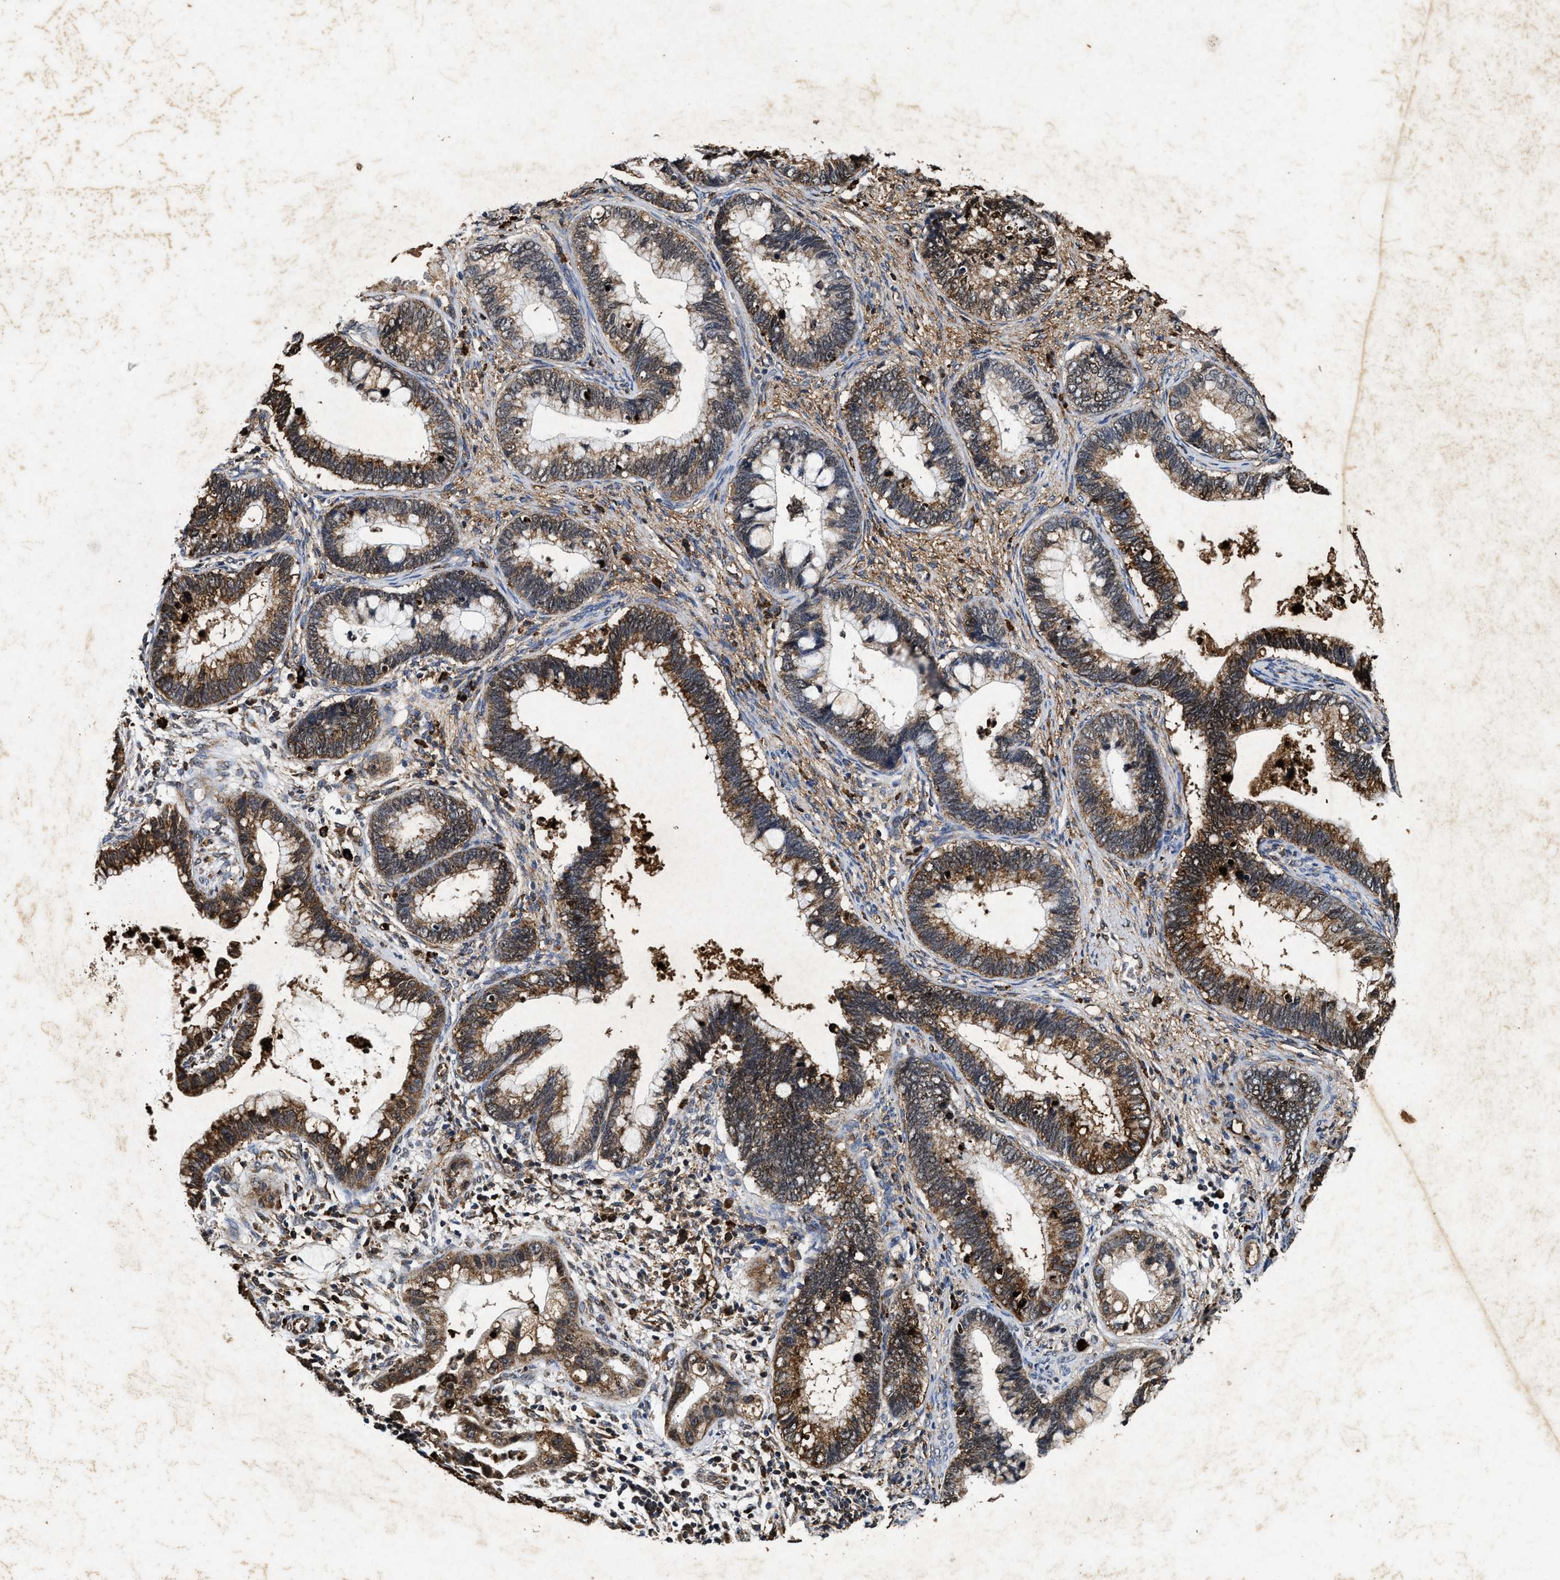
{"staining": {"intensity": "moderate", "quantity": ">75%", "location": "cytoplasmic/membranous"}, "tissue": "cervical cancer", "cell_type": "Tumor cells", "image_type": "cancer", "snomed": [{"axis": "morphology", "description": "Adenocarcinoma, NOS"}, {"axis": "topography", "description": "Cervix"}], "caption": "This micrograph exhibits immunohistochemistry staining of cervical adenocarcinoma, with medium moderate cytoplasmic/membranous expression in about >75% of tumor cells.", "gene": "ACOX1", "patient": {"sex": "female", "age": 44}}